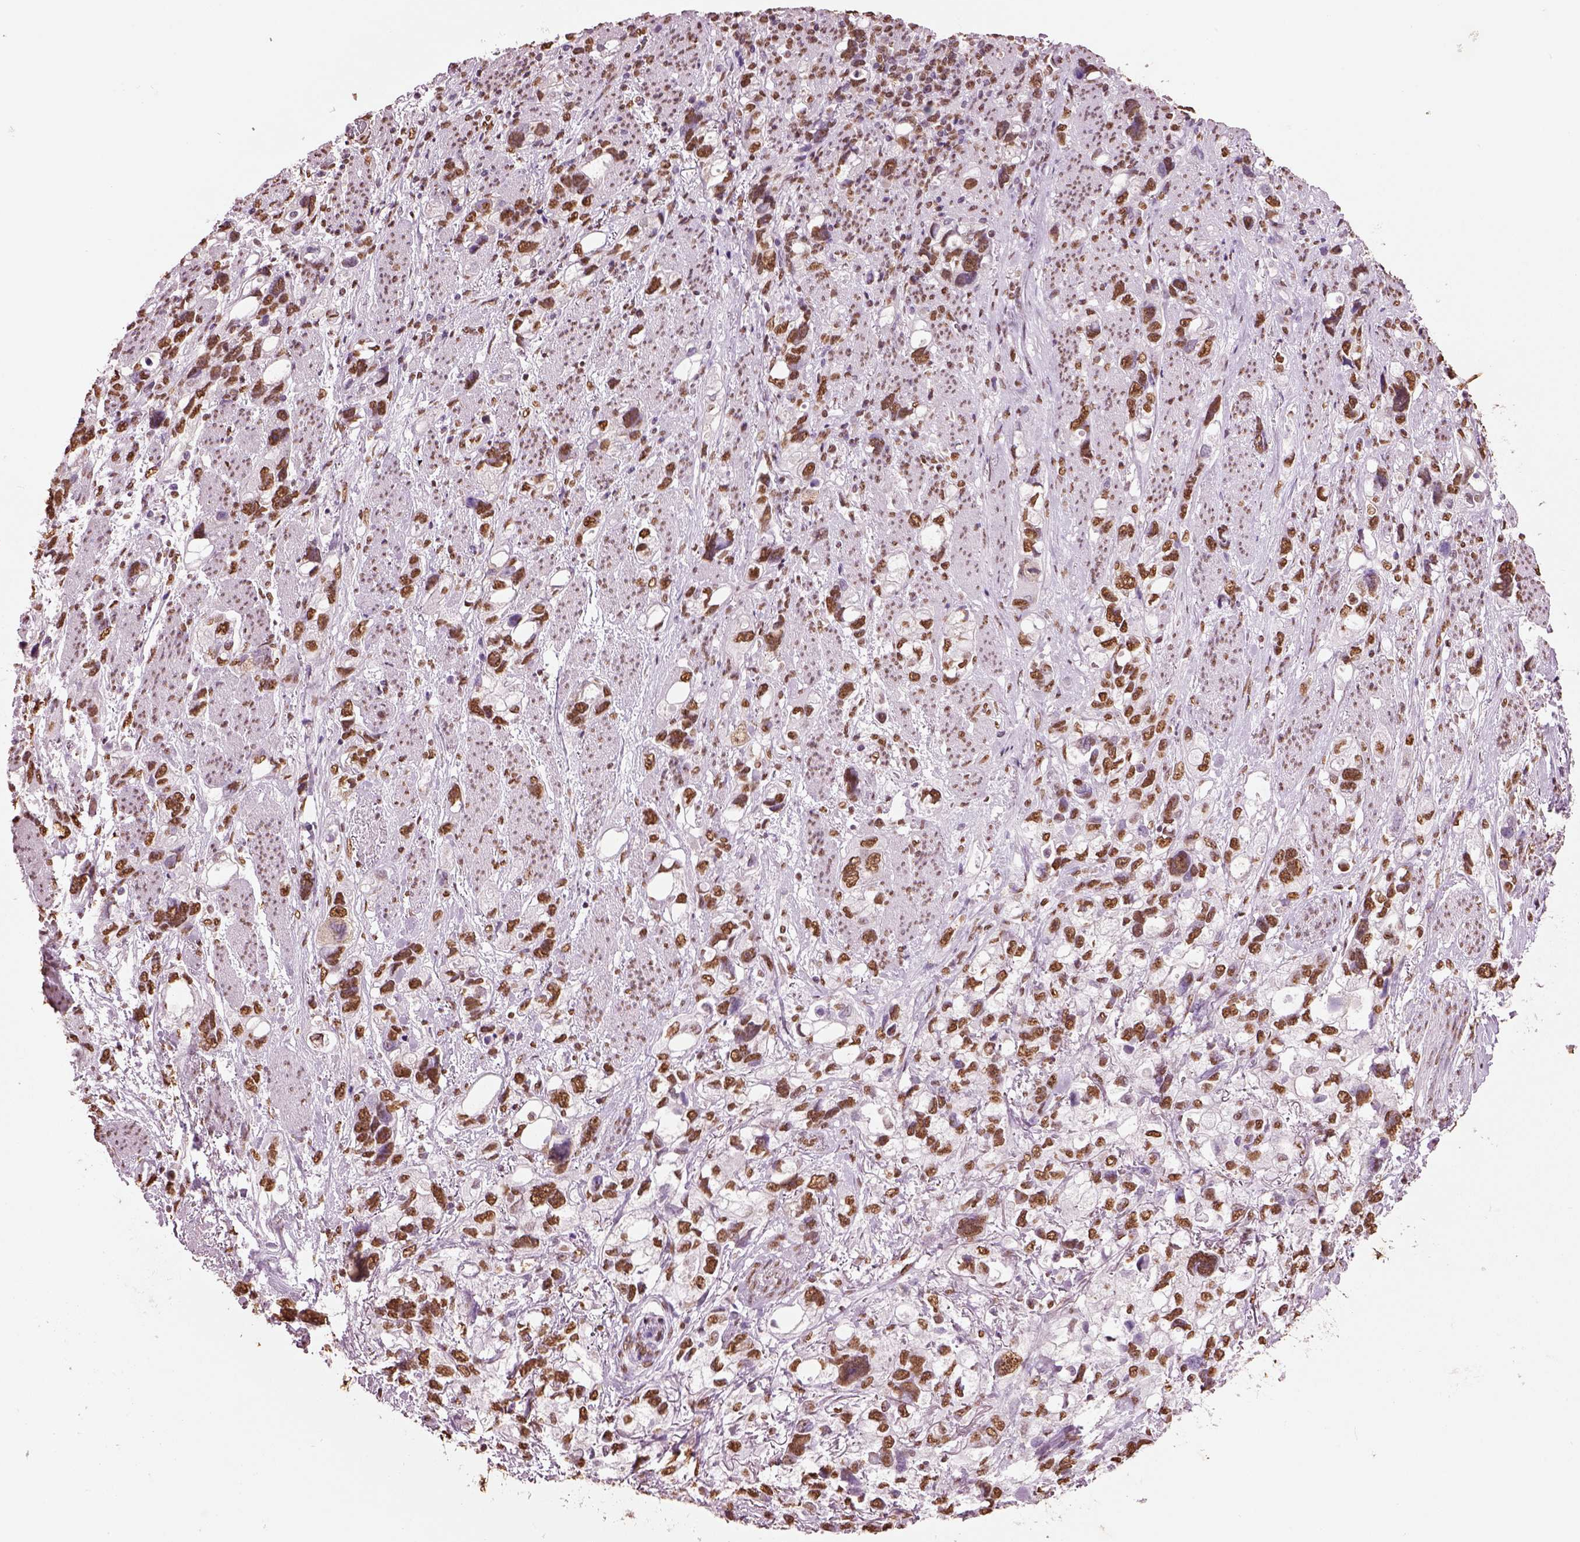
{"staining": {"intensity": "moderate", "quantity": ">75%", "location": "nuclear"}, "tissue": "stomach cancer", "cell_type": "Tumor cells", "image_type": "cancer", "snomed": [{"axis": "morphology", "description": "Adenocarcinoma, NOS"}, {"axis": "topography", "description": "Stomach, upper"}], "caption": "This histopathology image demonstrates immunohistochemistry (IHC) staining of human stomach cancer, with medium moderate nuclear staining in about >75% of tumor cells.", "gene": "DDX3X", "patient": {"sex": "female", "age": 81}}